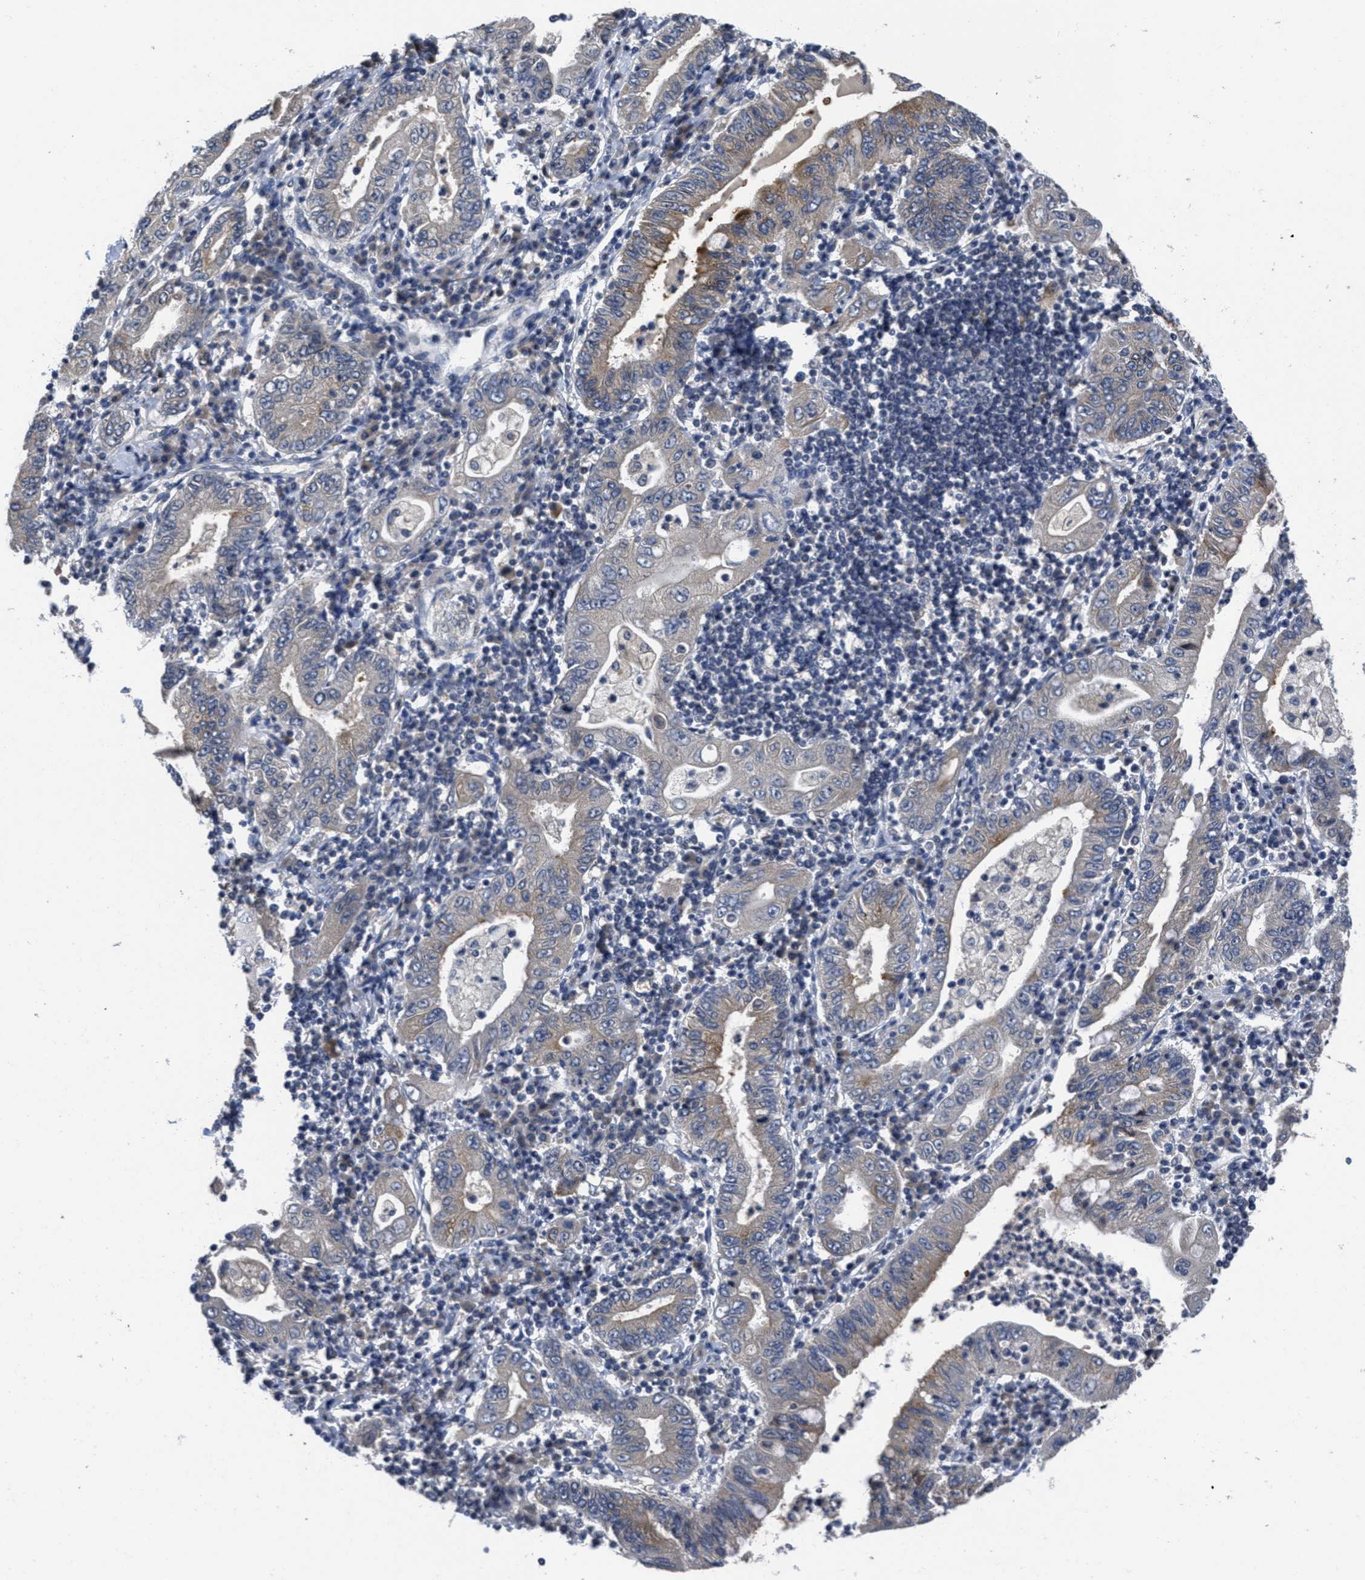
{"staining": {"intensity": "moderate", "quantity": ">75%", "location": "cytoplasmic/membranous"}, "tissue": "stomach cancer", "cell_type": "Tumor cells", "image_type": "cancer", "snomed": [{"axis": "morphology", "description": "Normal tissue, NOS"}, {"axis": "morphology", "description": "Adenocarcinoma, NOS"}, {"axis": "topography", "description": "Esophagus"}, {"axis": "topography", "description": "Stomach, upper"}, {"axis": "topography", "description": "Peripheral nerve tissue"}], "caption": "Immunohistochemical staining of stomach adenocarcinoma displays medium levels of moderate cytoplasmic/membranous expression in about >75% of tumor cells.", "gene": "ANGPT1", "patient": {"sex": "male", "age": 62}}